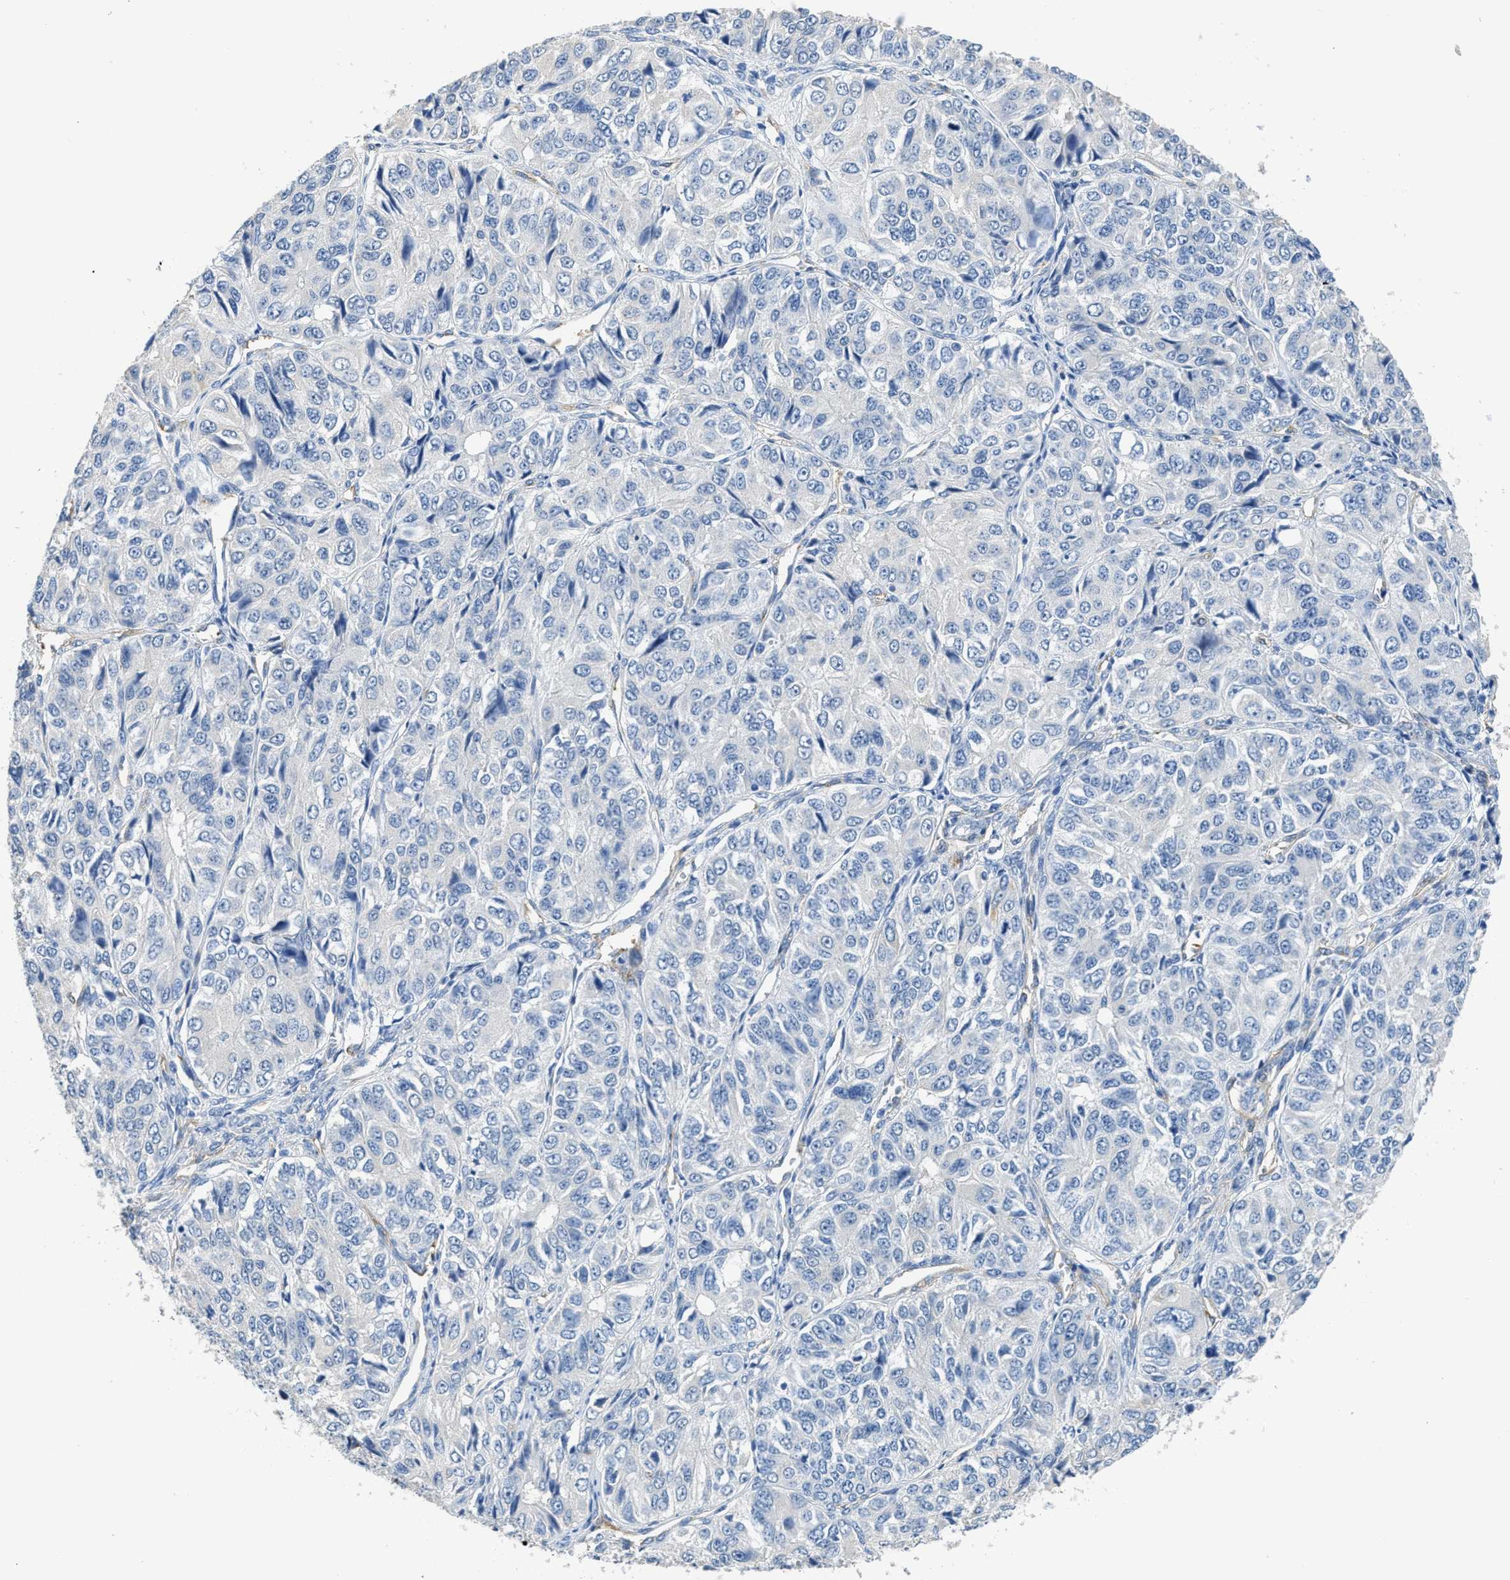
{"staining": {"intensity": "negative", "quantity": "none", "location": "none"}, "tissue": "ovarian cancer", "cell_type": "Tumor cells", "image_type": "cancer", "snomed": [{"axis": "morphology", "description": "Carcinoma, endometroid"}, {"axis": "topography", "description": "Ovary"}], "caption": "IHC photomicrograph of human ovarian endometroid carcinoma stained for a protein (brown), which displays no expression in tumor cells.", "gene": "ZSWIM5", "patient": {"sex": "female", "age": 51}}